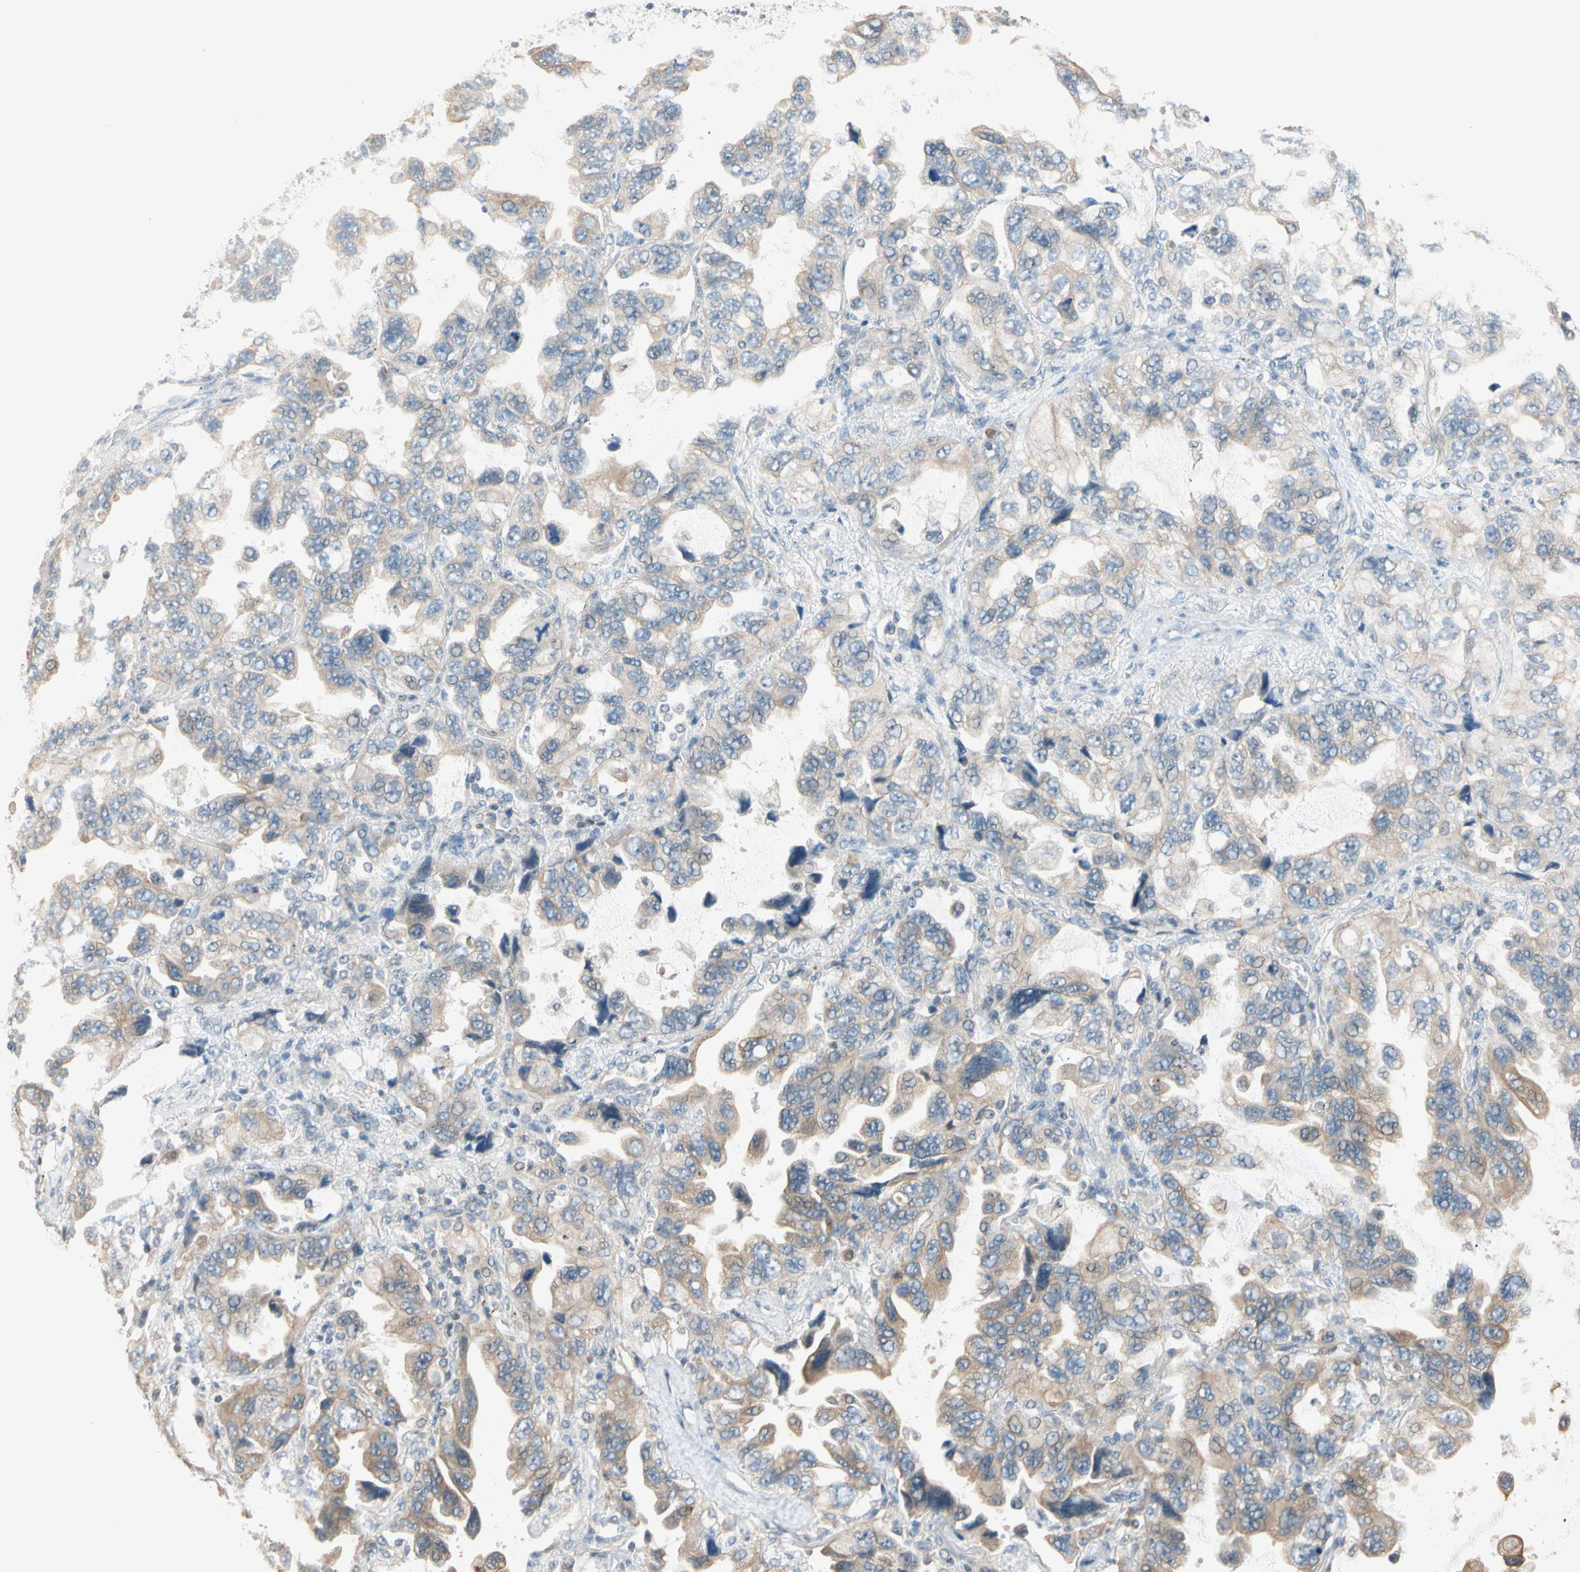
{"staining": {"intensity": "moderate", "quantity": "25%-75%", "location": "cytoplasmic/membranous"}, "tissue": "lung cancer", "cell_type": "Tumor cells", "image_type": "cancer", "snomed": [{"axis": "morphology", "description": "Squamous cell carcinoma, NOS"}, {"axis": "topography", "description": "Lung"}], "caption": "Immunohistochemical staining of lung squamous cell carcinoma reveals moderate cytoplasmic/membranous protein expression in approximately 25%-75% of tumor cells.", "gene": "MAP3K7", "patient": {"sex": "female", "age": 73}}